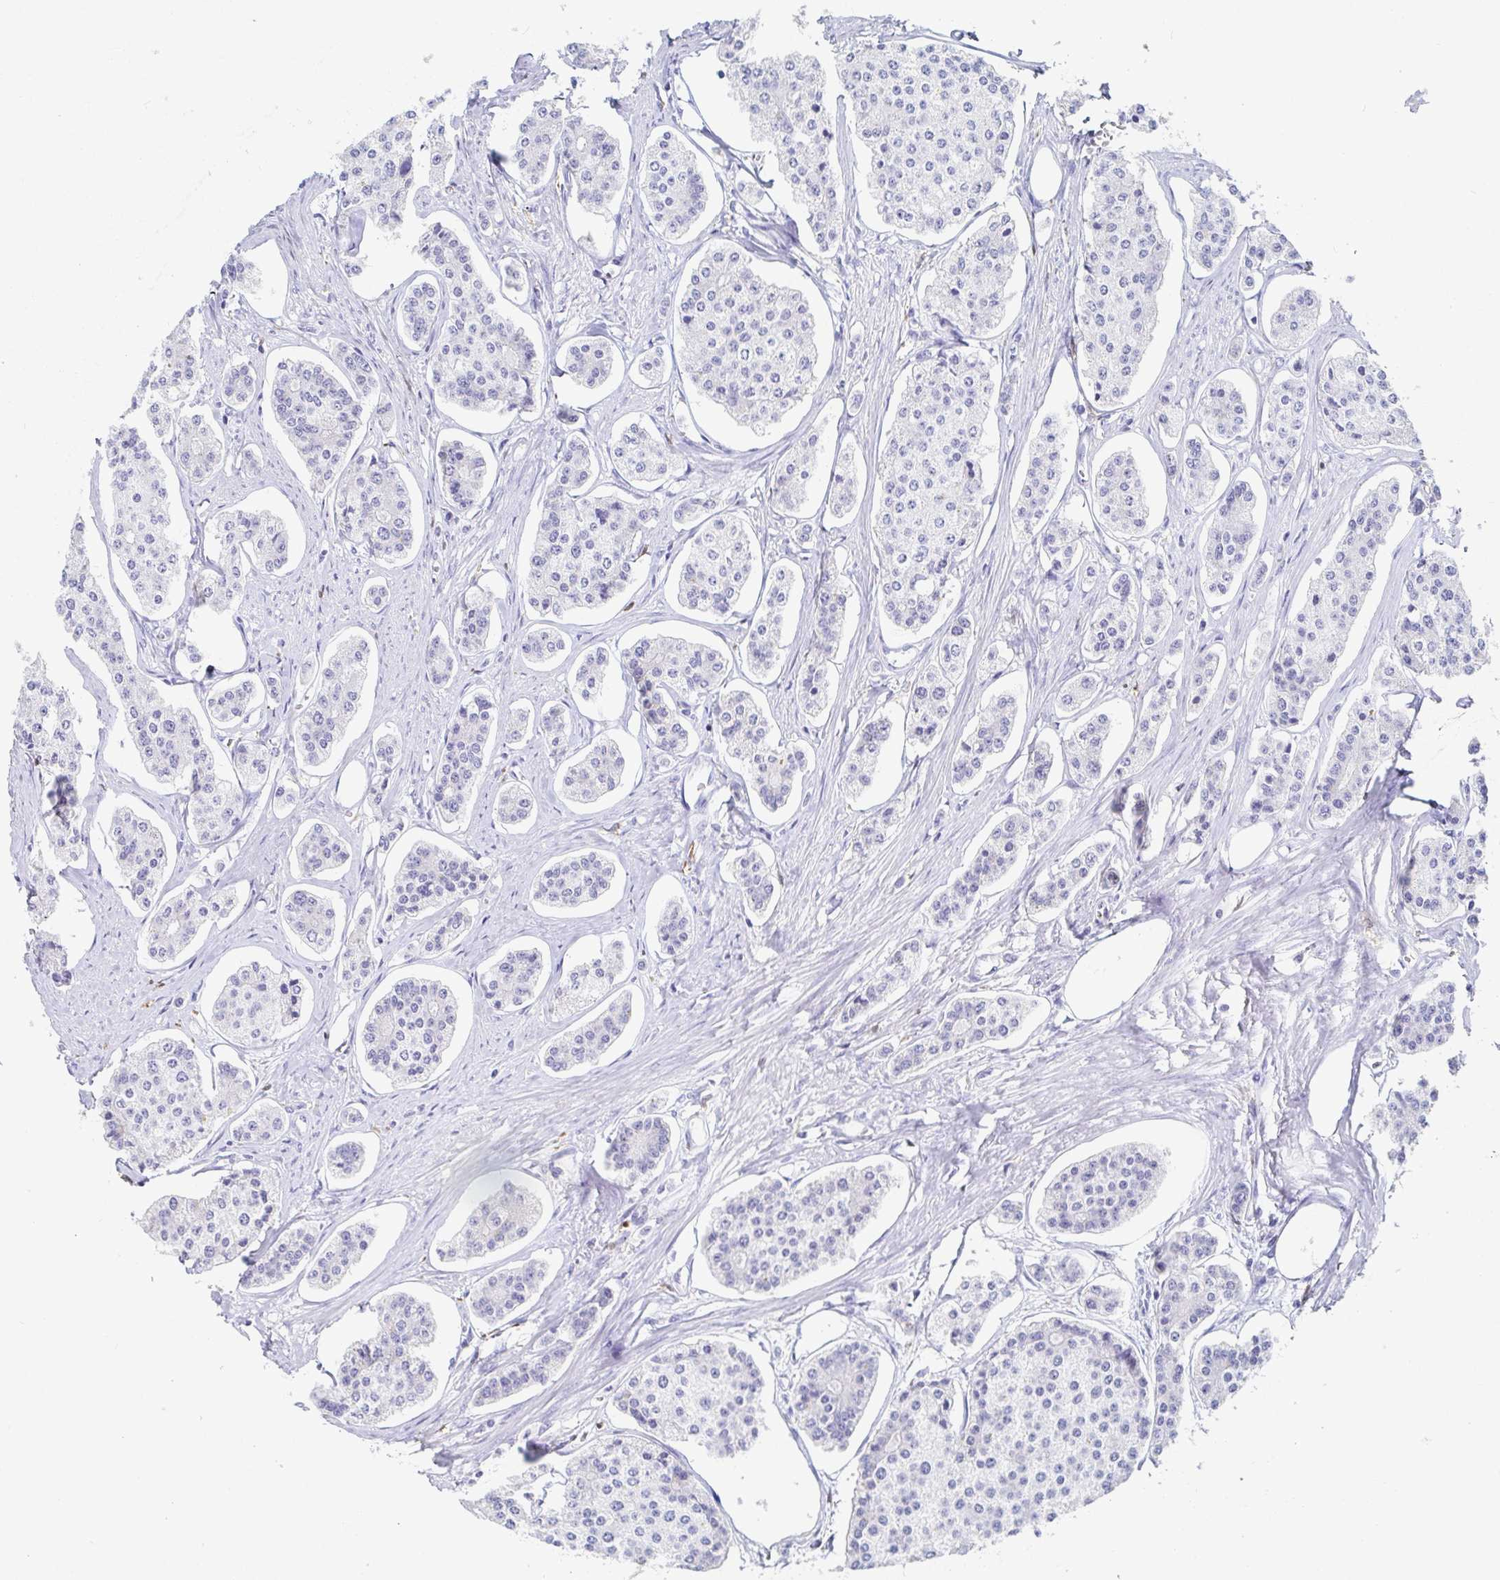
{"staining": {"intensity": "negative", "quantity": "none", "location": "none"}, "tissue": "carcinoid", "cell_type": "Tumor cells", "image_type": "cancer", "snomed": [{"axis": "morphology", "description": "Carcinoid, malignant, NOS"}, {"axis": "topography", "description": "Small intestine"}], "caption": "Tumor cells are negative for brown protein staining in malignant carcinoid.", "gene": "OR2A4", "patient": {"sex": "female", "age": 65}}